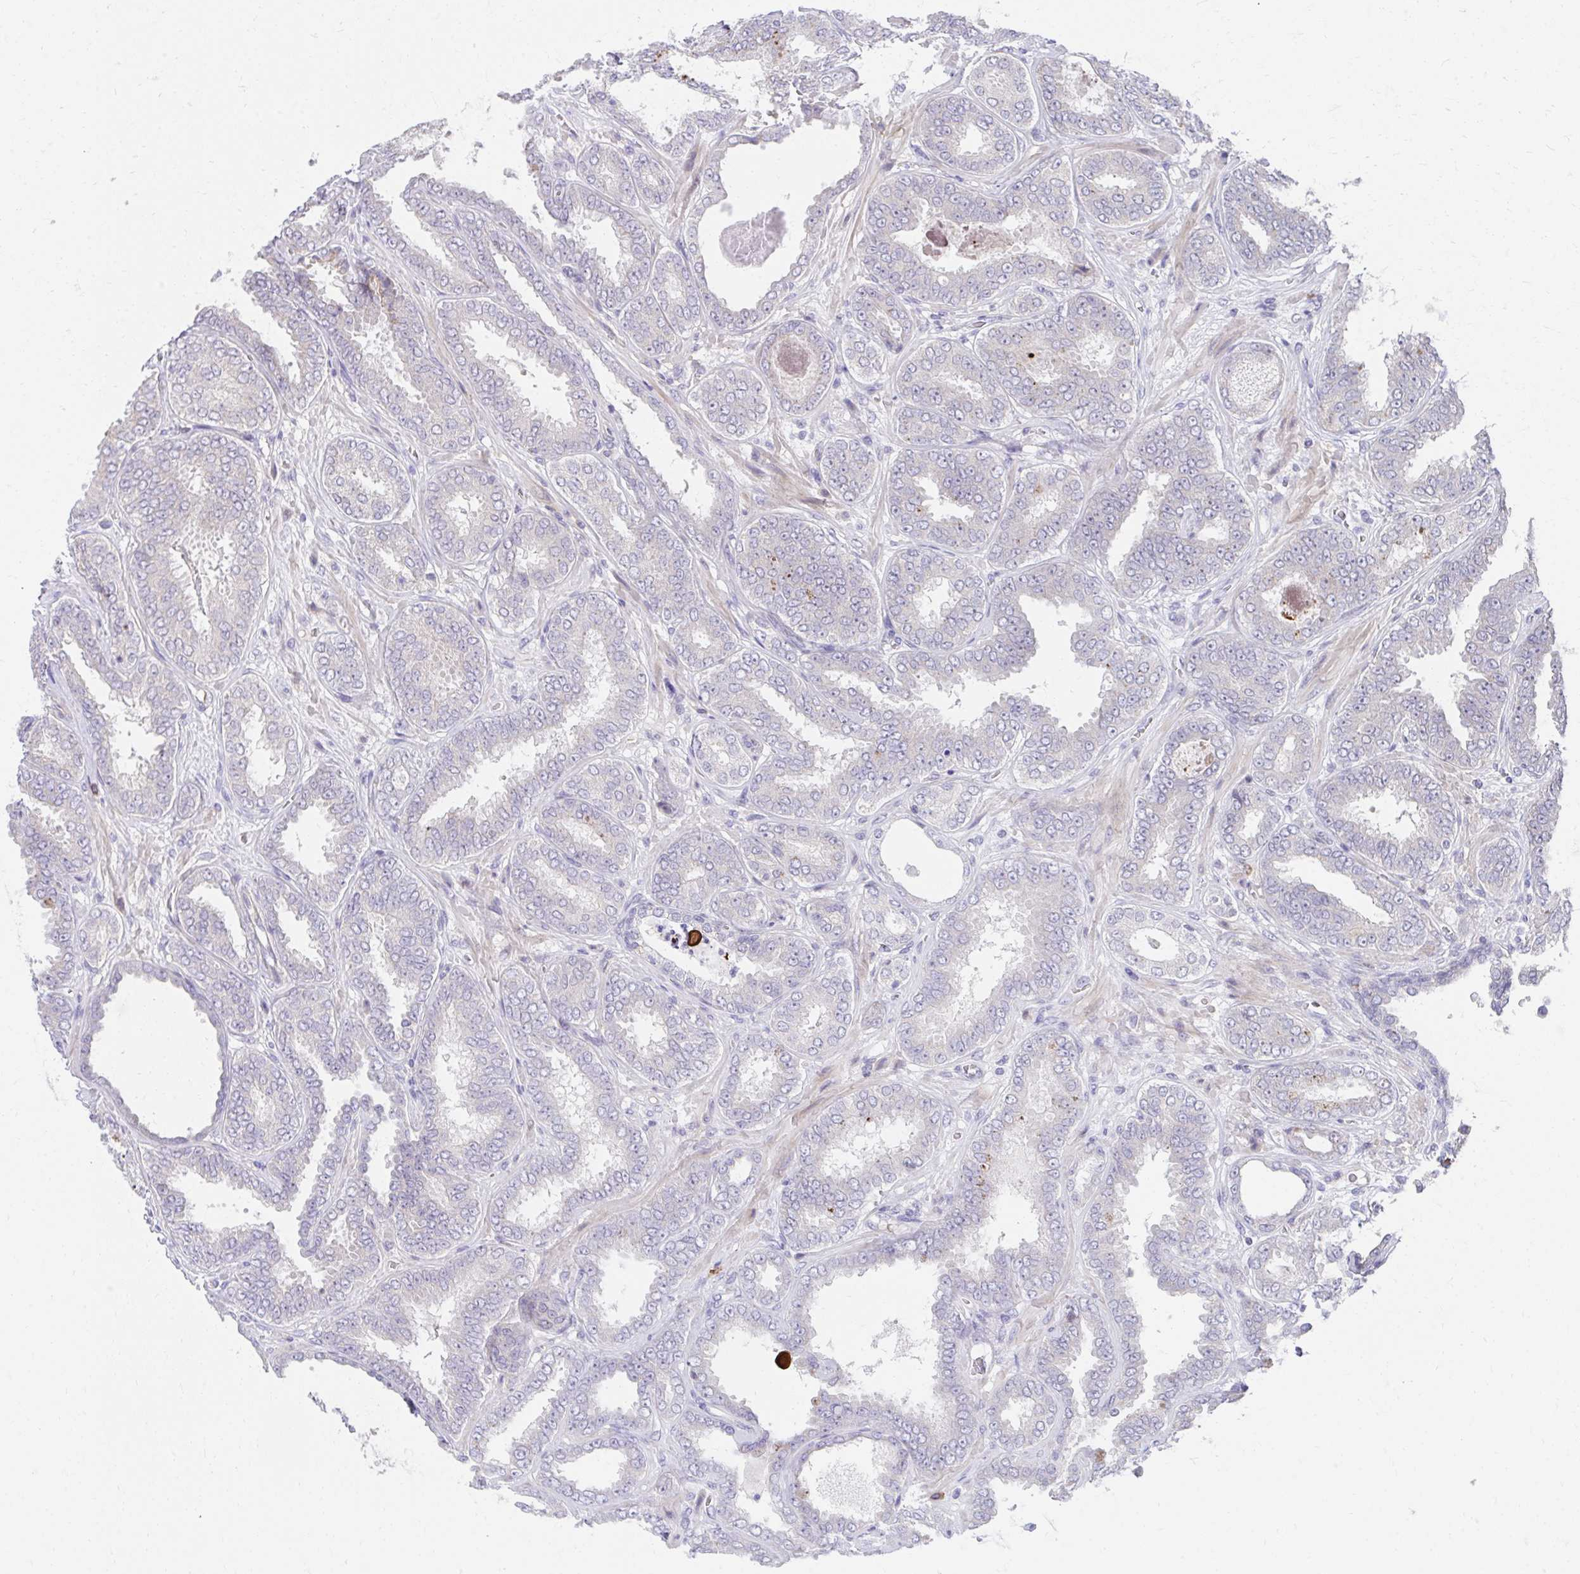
{"staining": {"intensity": "negative", "quantity": "none", "location": "none"}, "tissue": "prostate cancer", "cell_type": "Tumor cells", "image_type": "cancer", "snomed": [{"axis": "morphology", "description": "Adenocarcinoma, High grade"}, {"axis": "topography", "description": "Prostate"}], "caption": "Tumor cells are negative for protein expression in human adenocarcinoma (high-grade) (prostate).", "gene": "SLAMF7", "patient": {"sex": "male", "age": 72}}